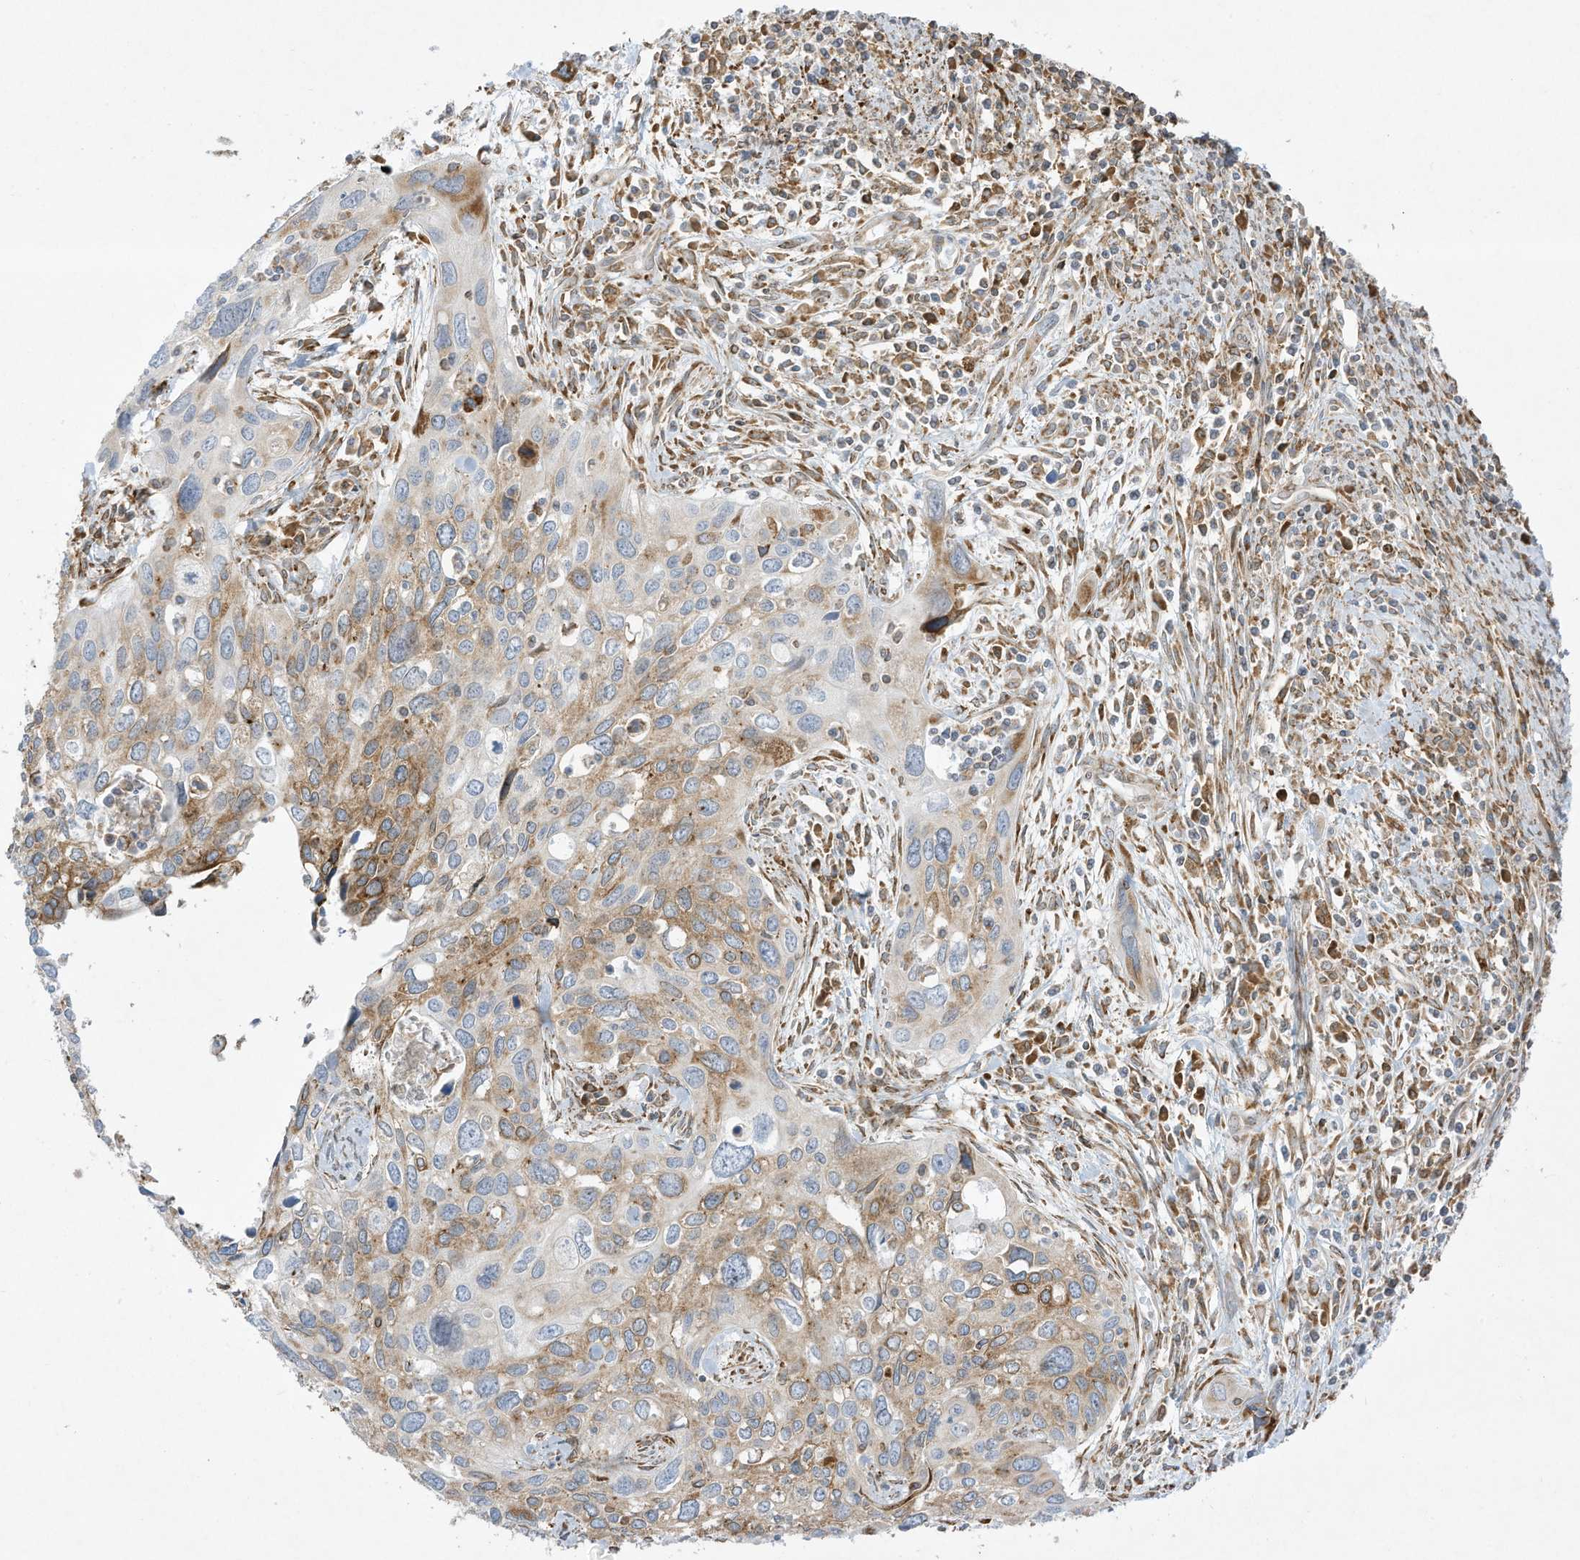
{"staining": {"intensity": "weak", "quantity": "25%-75%", "location": "cytoplasmic/membranous"}, "tissue": "cervical cancer", "cell_type": "Tumor cells", "image_type": "cancer", "snomed": [{"axis": "morphology", "description": "Squamous cell carcinoma, NOS"}, {"axis": "topography", "description": "Cervix"}], "caption": "Weak cytoplasmic/membranous positivity is present in about 25%-75% of tumor cells in cervical cancer (squamous cell carcinoma). (brown staining indicates protein expression, while blue staining denotes nuclei).", "gene": "PTK6", "patient": {"sex": "female", "age": 55}}